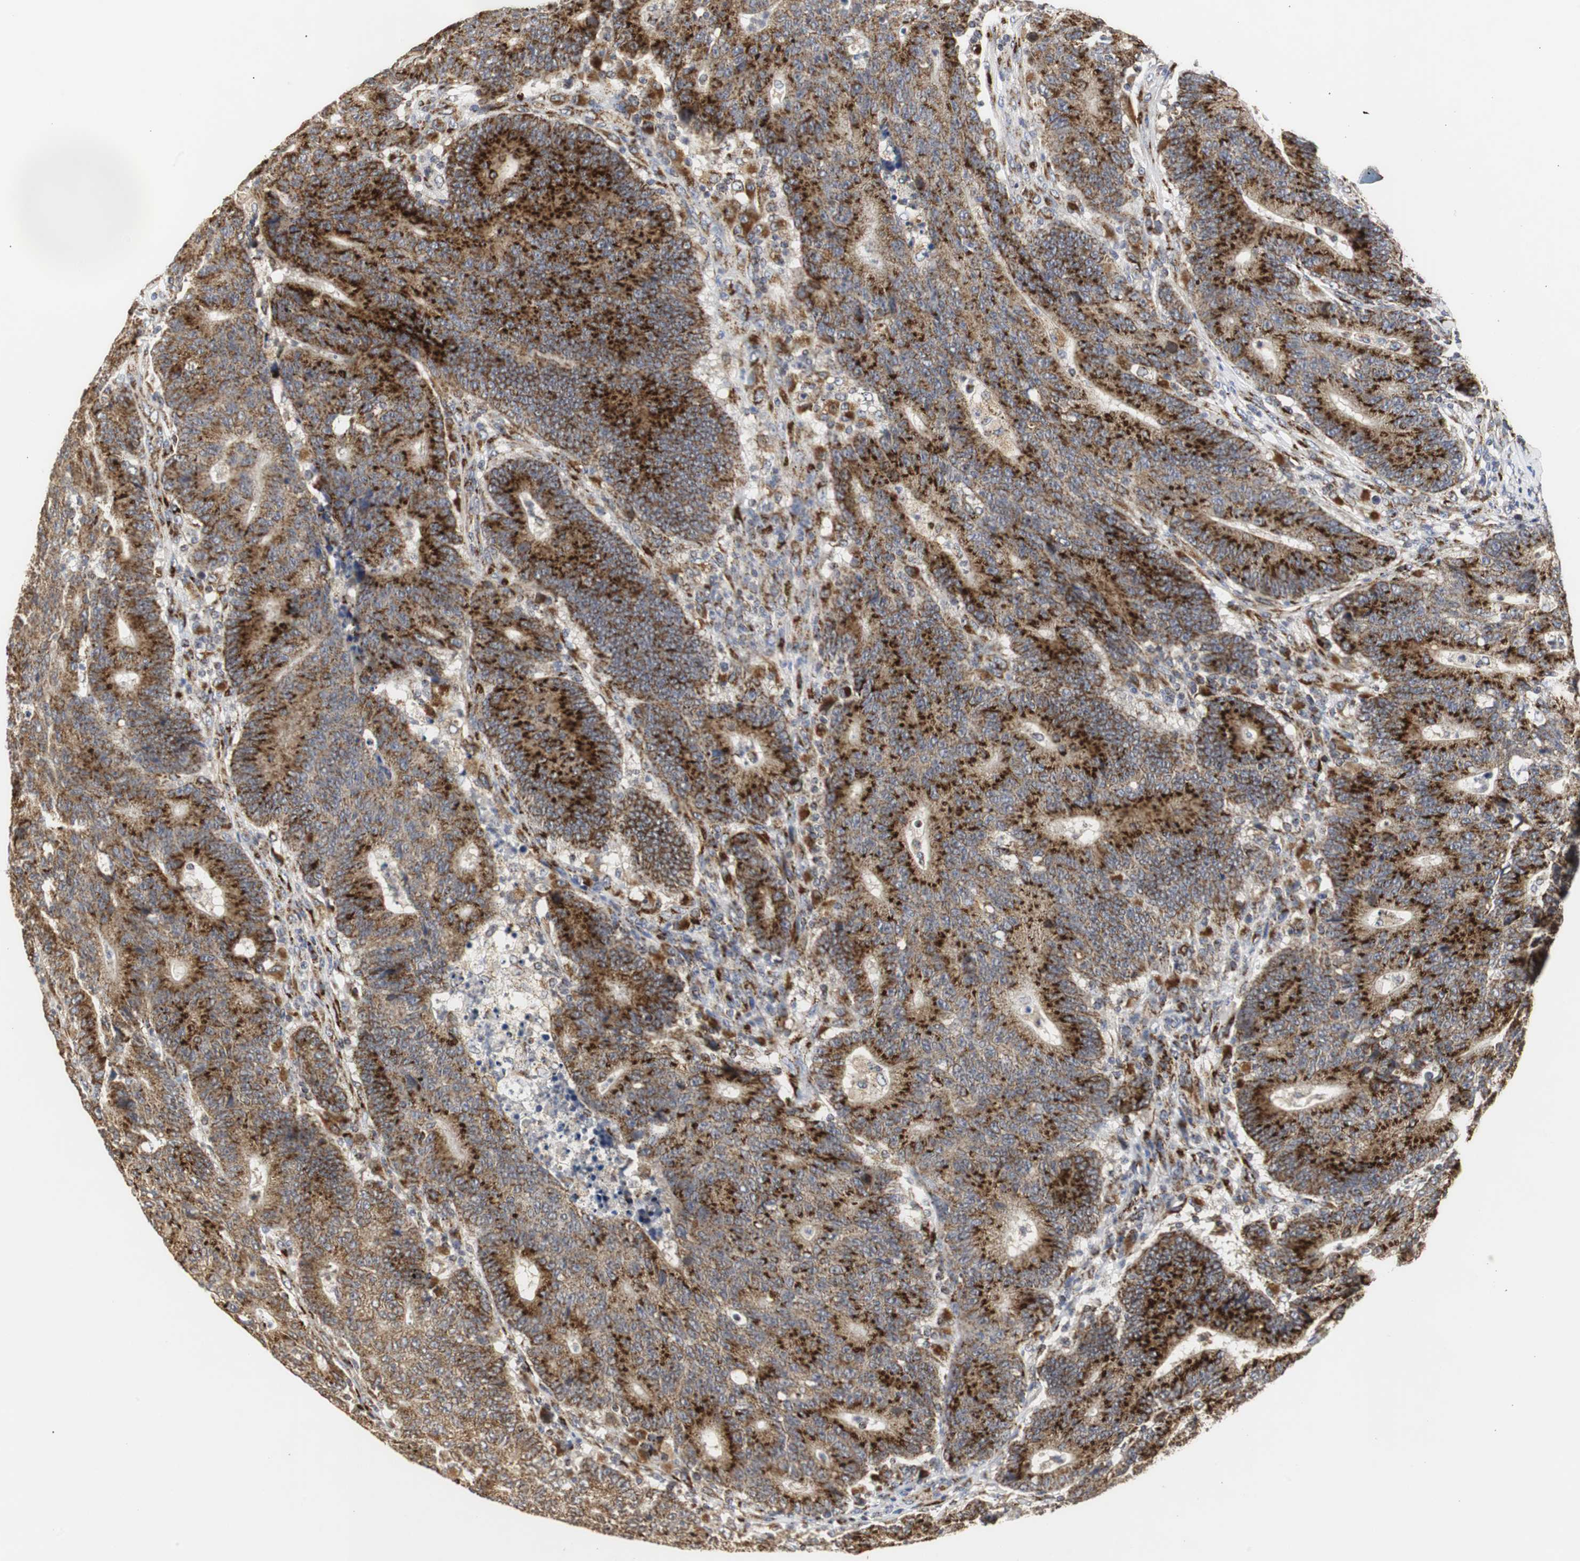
{"staining": {"intensity": "strong", "quantity": ">75%", "location": "cytoplasmic/membranous"}, "tissue": "colorectal cancer", "cell_type": "Tumor cells", "image_type": "cancer", "snomed": [{"axis": "morphology", "description": "Normal tissue, NOS"}, {"axis": "morphology", "description": "Adenocarcinoma, NOS"}, {"axis": "topography", "description": "Colon"}], "caption": "Immunohistochemistry micrograph of adenocarcinoma (colorectal) stained for a protein (brown), which displays high levels of strong cytoplasmic/membranous positivity in approximately >75% of tumor cells.", "gene": "HSD17B10", "patient": {"sex": "female", "age": 75}}